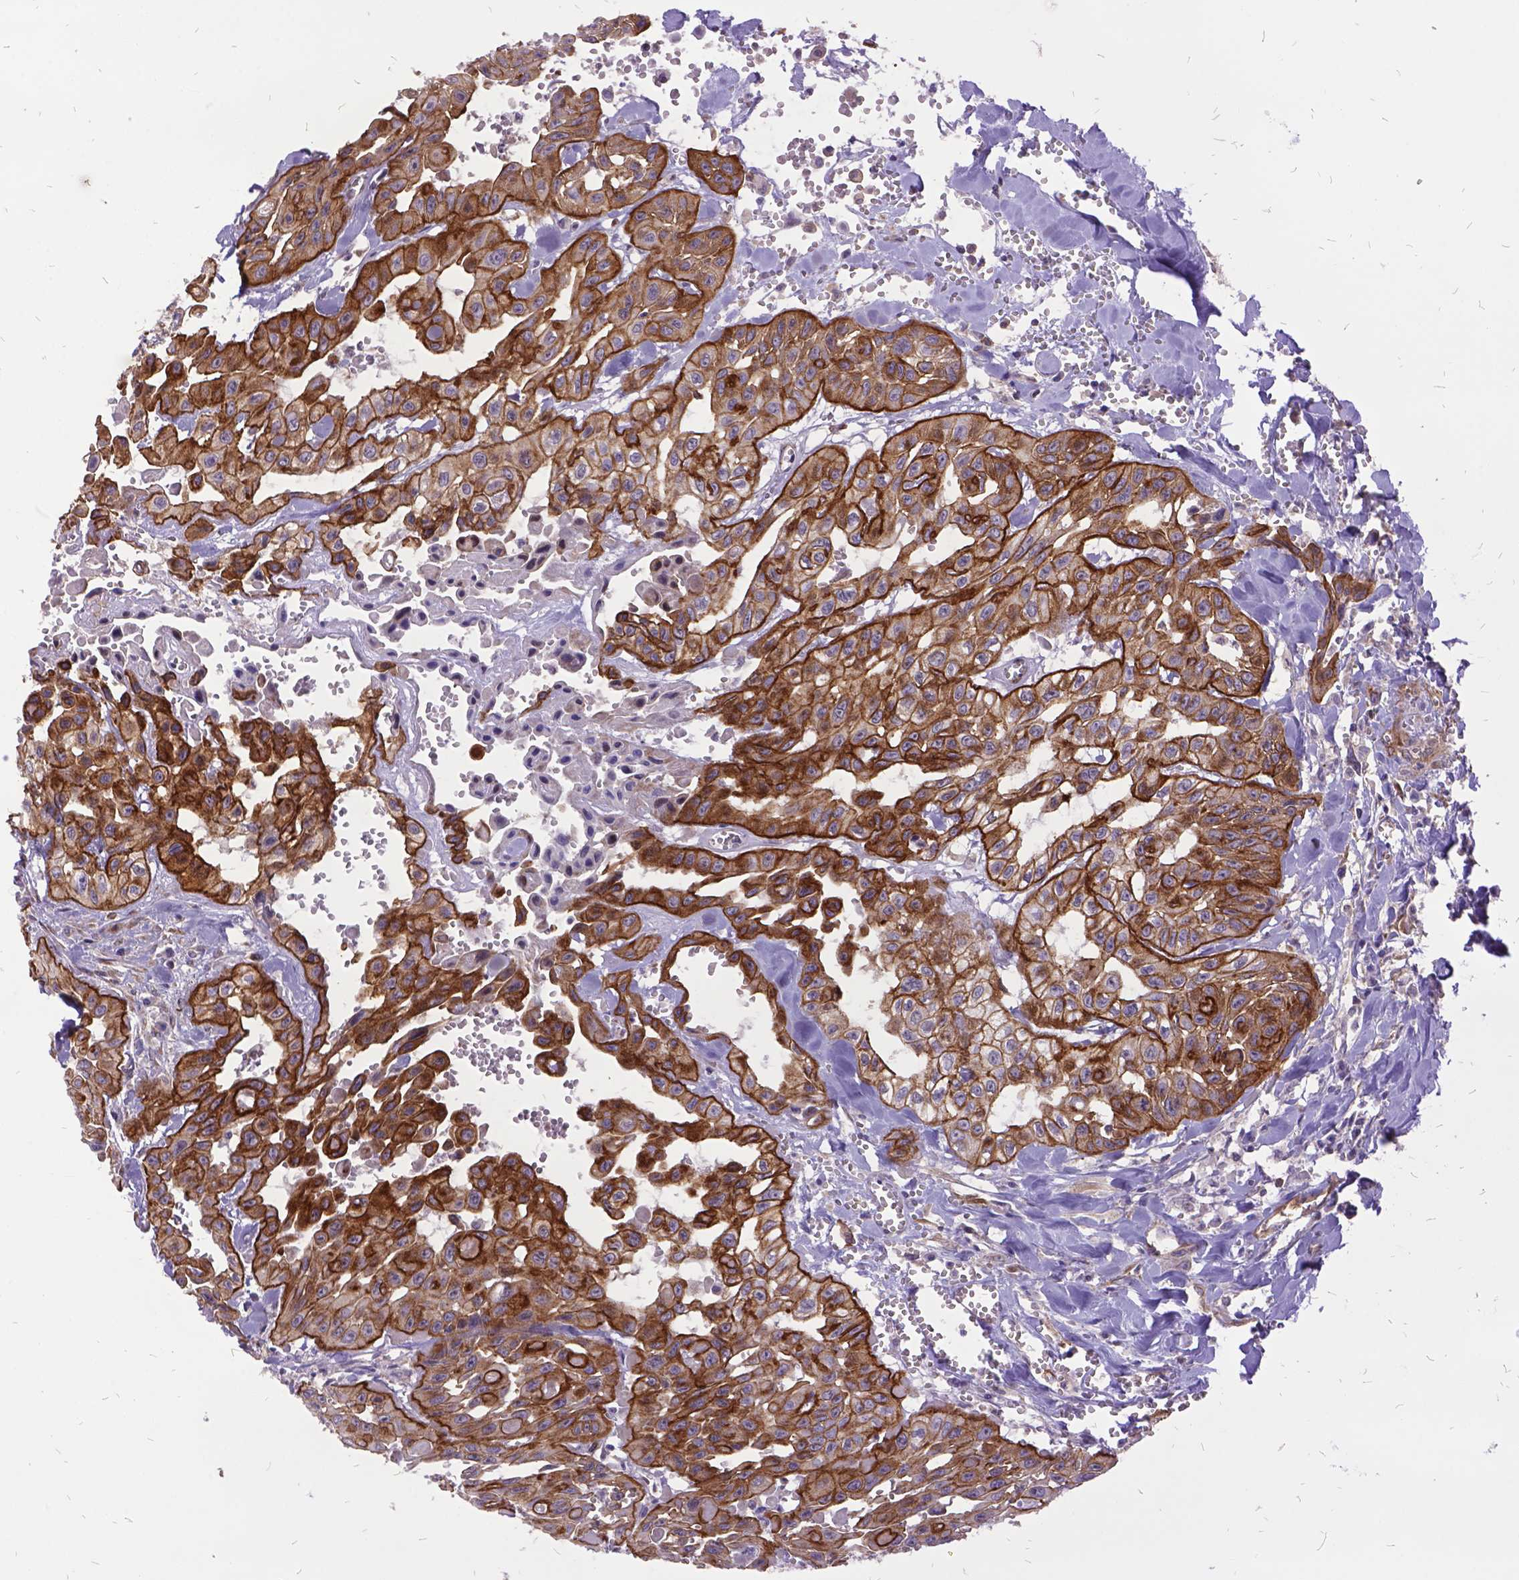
{"staining": {"intensity": "moderate", "quantity": ">75%", "location": "cytoplasmic/membranous"}, "tissue": "head and neck cancer", "cell_type": "Tumor cells", "image_type": "cancer", "snomed": [{"axis": "morphology", "description": "Adenocarcinoma, NOS"}, {"axis": "topography", "description": "Head-Neck"}], "caption": "Protein staining exhibits moderate cytoplasmic/membranous positivity in about >75% of tumor cells in head and neck cancer.", "gene": "GRB7", "patient": {"sex": "male", "age": 73}}